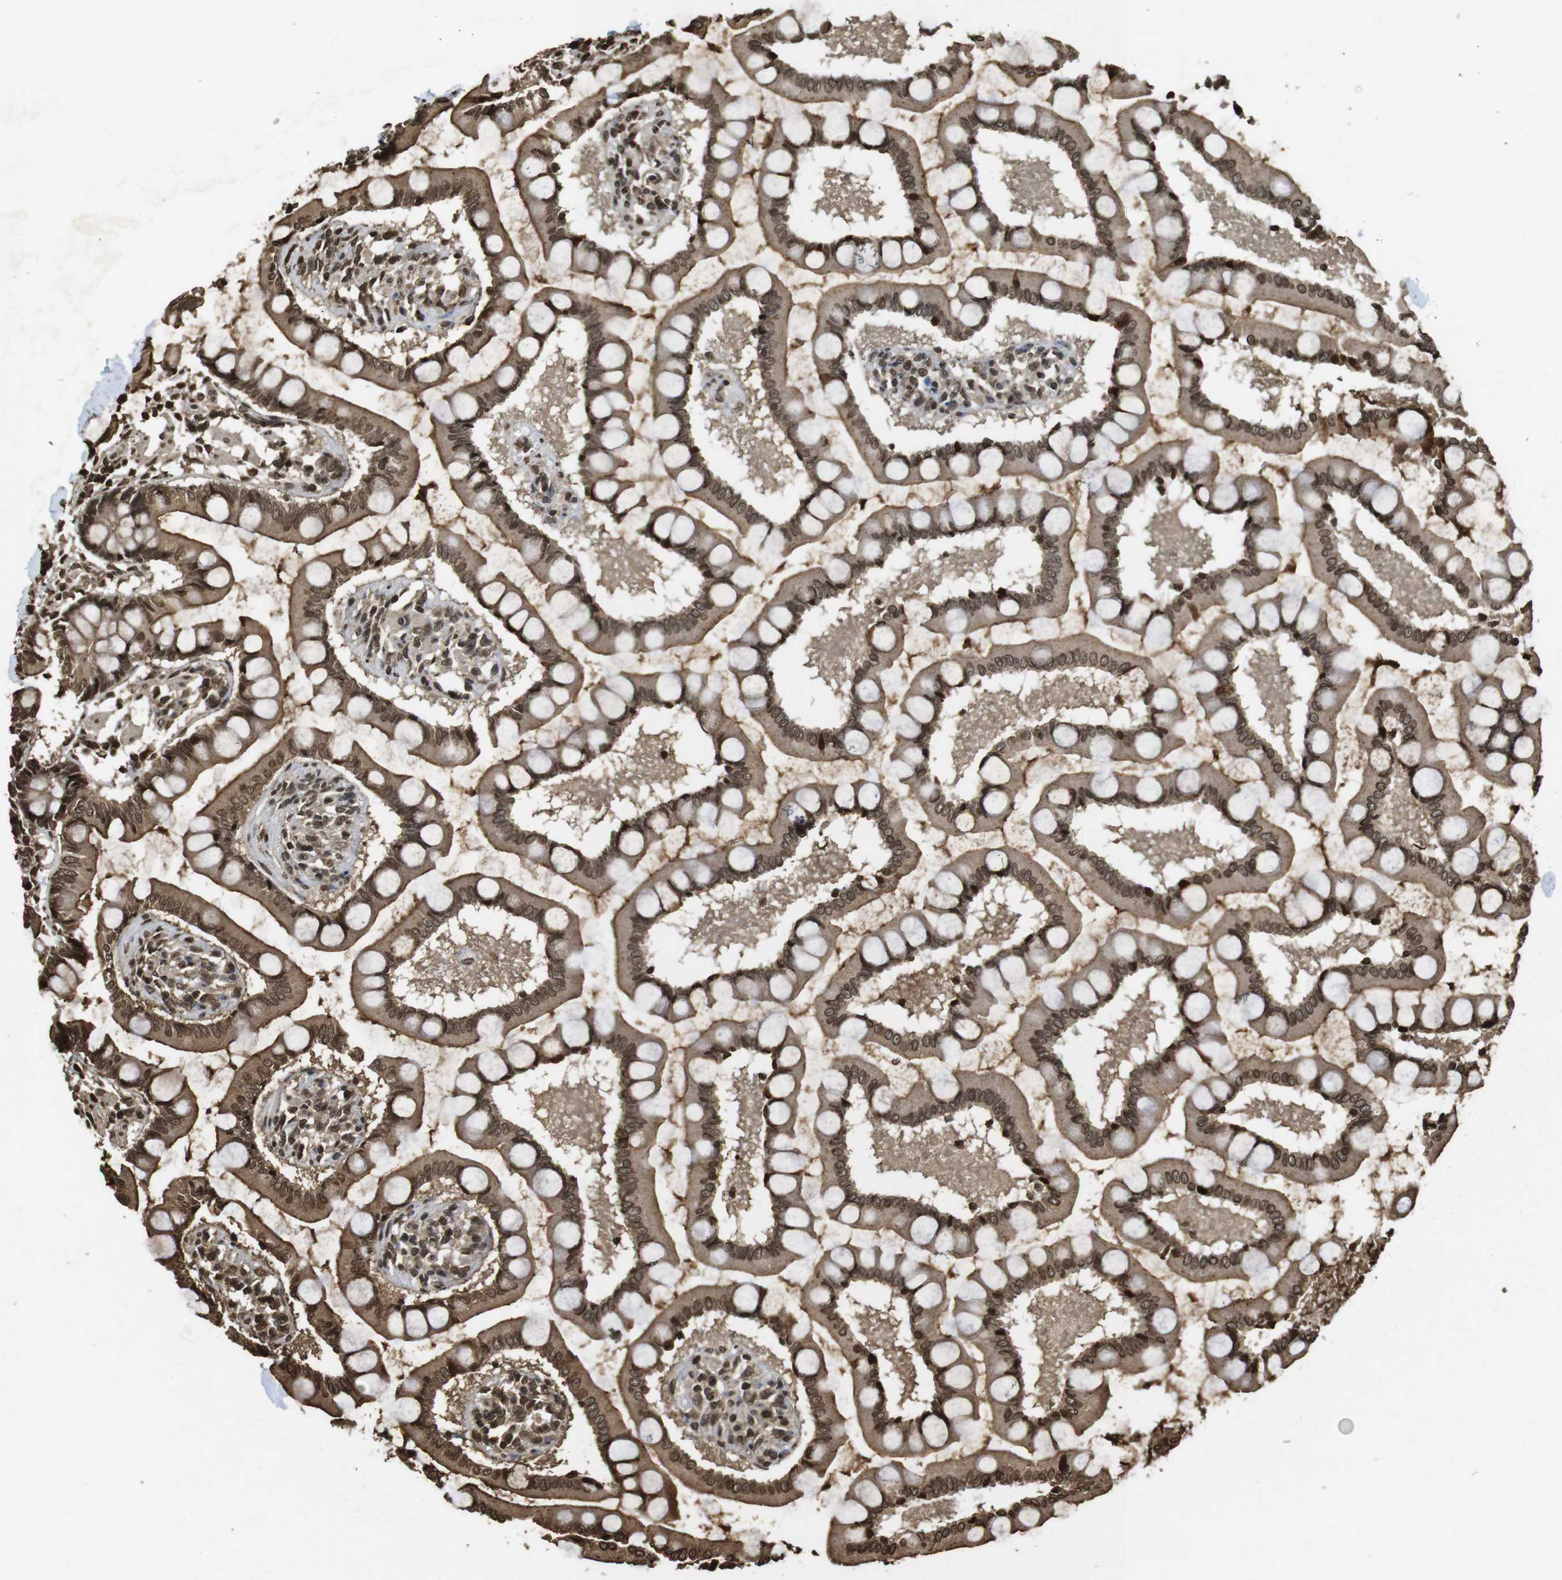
{"staining": {"intensity": "strong", "quantity": ">75%", "location": "nuclear"}, "tissue": "small intestine", "cell_type": "Glandular cells", "image_type": "normal", "snomed": [{"axis": "morphology", "description": "Normal tissue, NOS"}, {"axis": "topography", "description": "Small intestine"}], "caption": "Immunohistochemistry (DAB (3,3'-diaminobenzidine)) staining of normal small intestine demonstrates strong nuclear protein expression in about >75% of glandular cells. The protein is stained brown, and the nuclei are stained in blue (DAB IHC with brightfield microscopy, high magnification).", "gene": "FOXA3", "patient": {"sex": "male", "age": 41}}